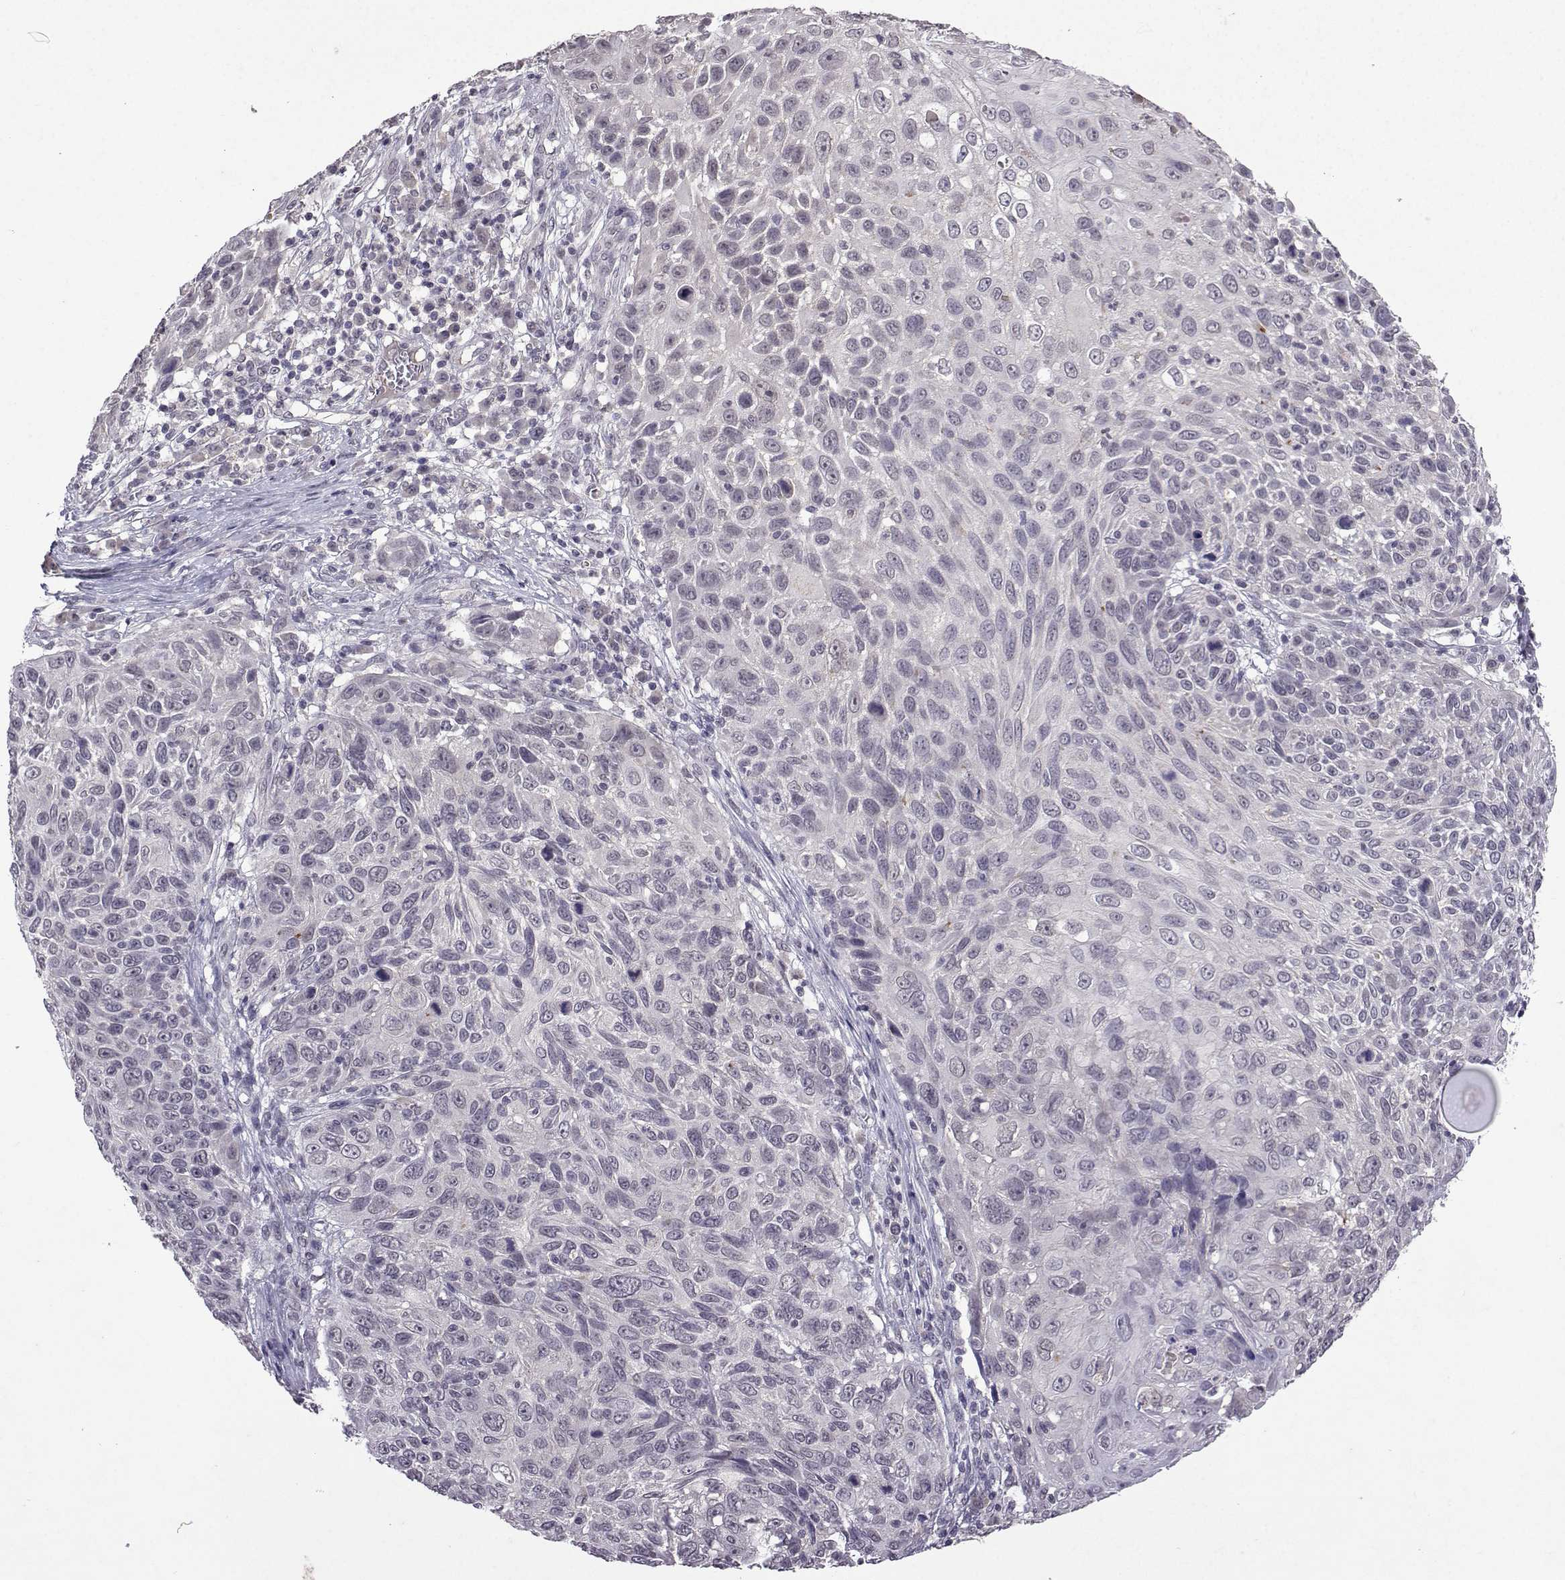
{"staining": {"intensity": "negative", "quantity": "none", "location": "none"}, "tissue": "skin cancer", "cell_type": "Tumor cells", "image_type": "cancer", "snomed": [{"axis": "morphology", "description": "Squamous cell carcinoma, NOS"}, {"axis": "topography", "description": "Skin"}], "caption": "A photomicrograph of human skin cancer is negative for staining in tumor cells. Brightfield microscopy of IHC stained with DAB (3,3'-diaminobenzidine) (brown) and hematoxylin (blue), captured at high magnification.", "gene": "CCL28", "patient": {"sex": "male", "age": 92}}